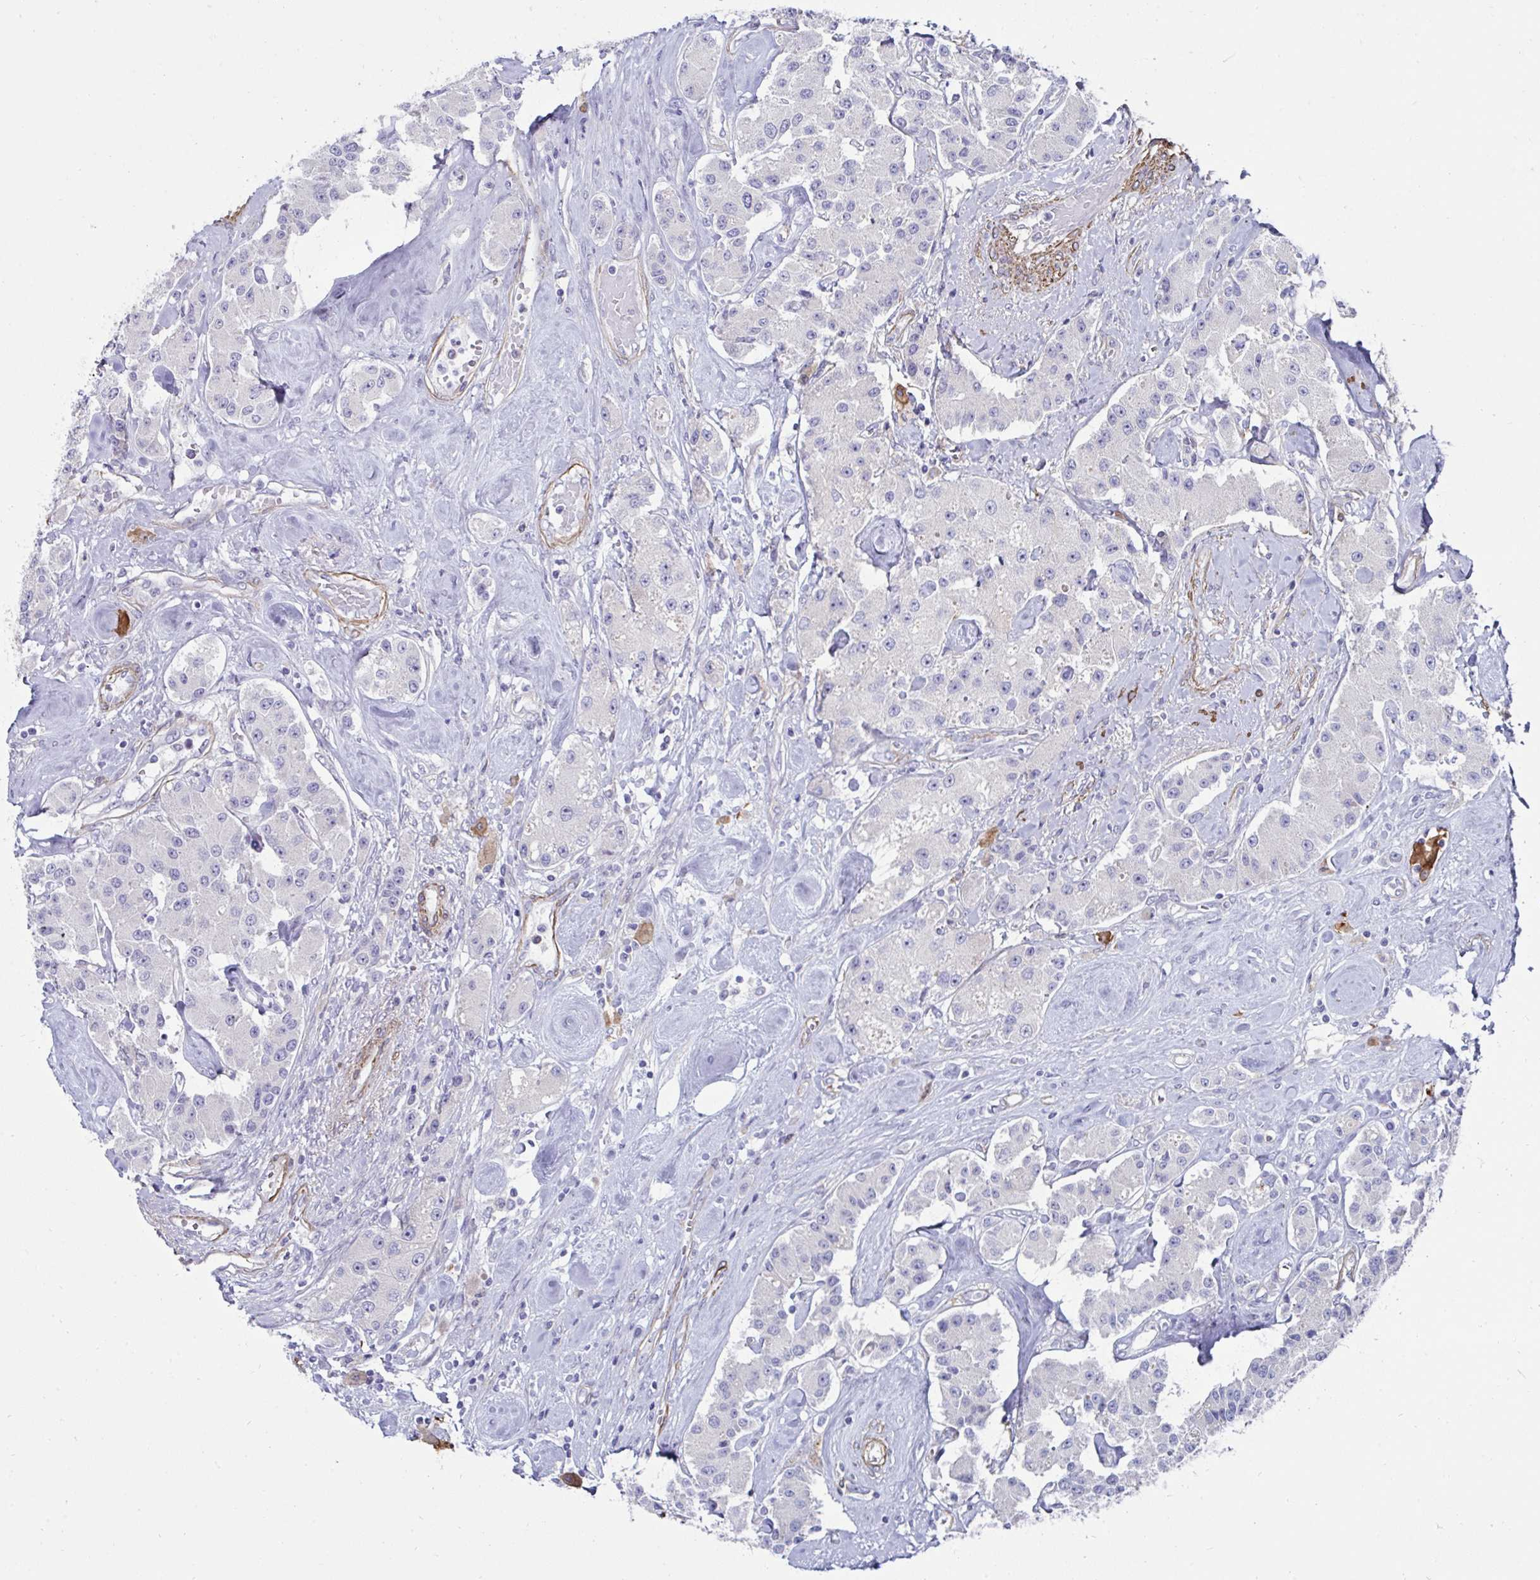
{"staining": {"intensity": "negative", "quantity": "none", "location": "none"}, "tissue": "carcinoid", "cell_type": "Tumor cells", "image_type": "cancer", "snomed": [{"axis": "morphology", "description": "Carcinoid, malignant, NOS"}, {"axis": "topography", "description": "Pancreas"}], "caption": "There is no significant positivity in tumor cells of malignant carcinoid.", "gene": "FBXL13", "patient": {"sex": "male", "age": 41}}